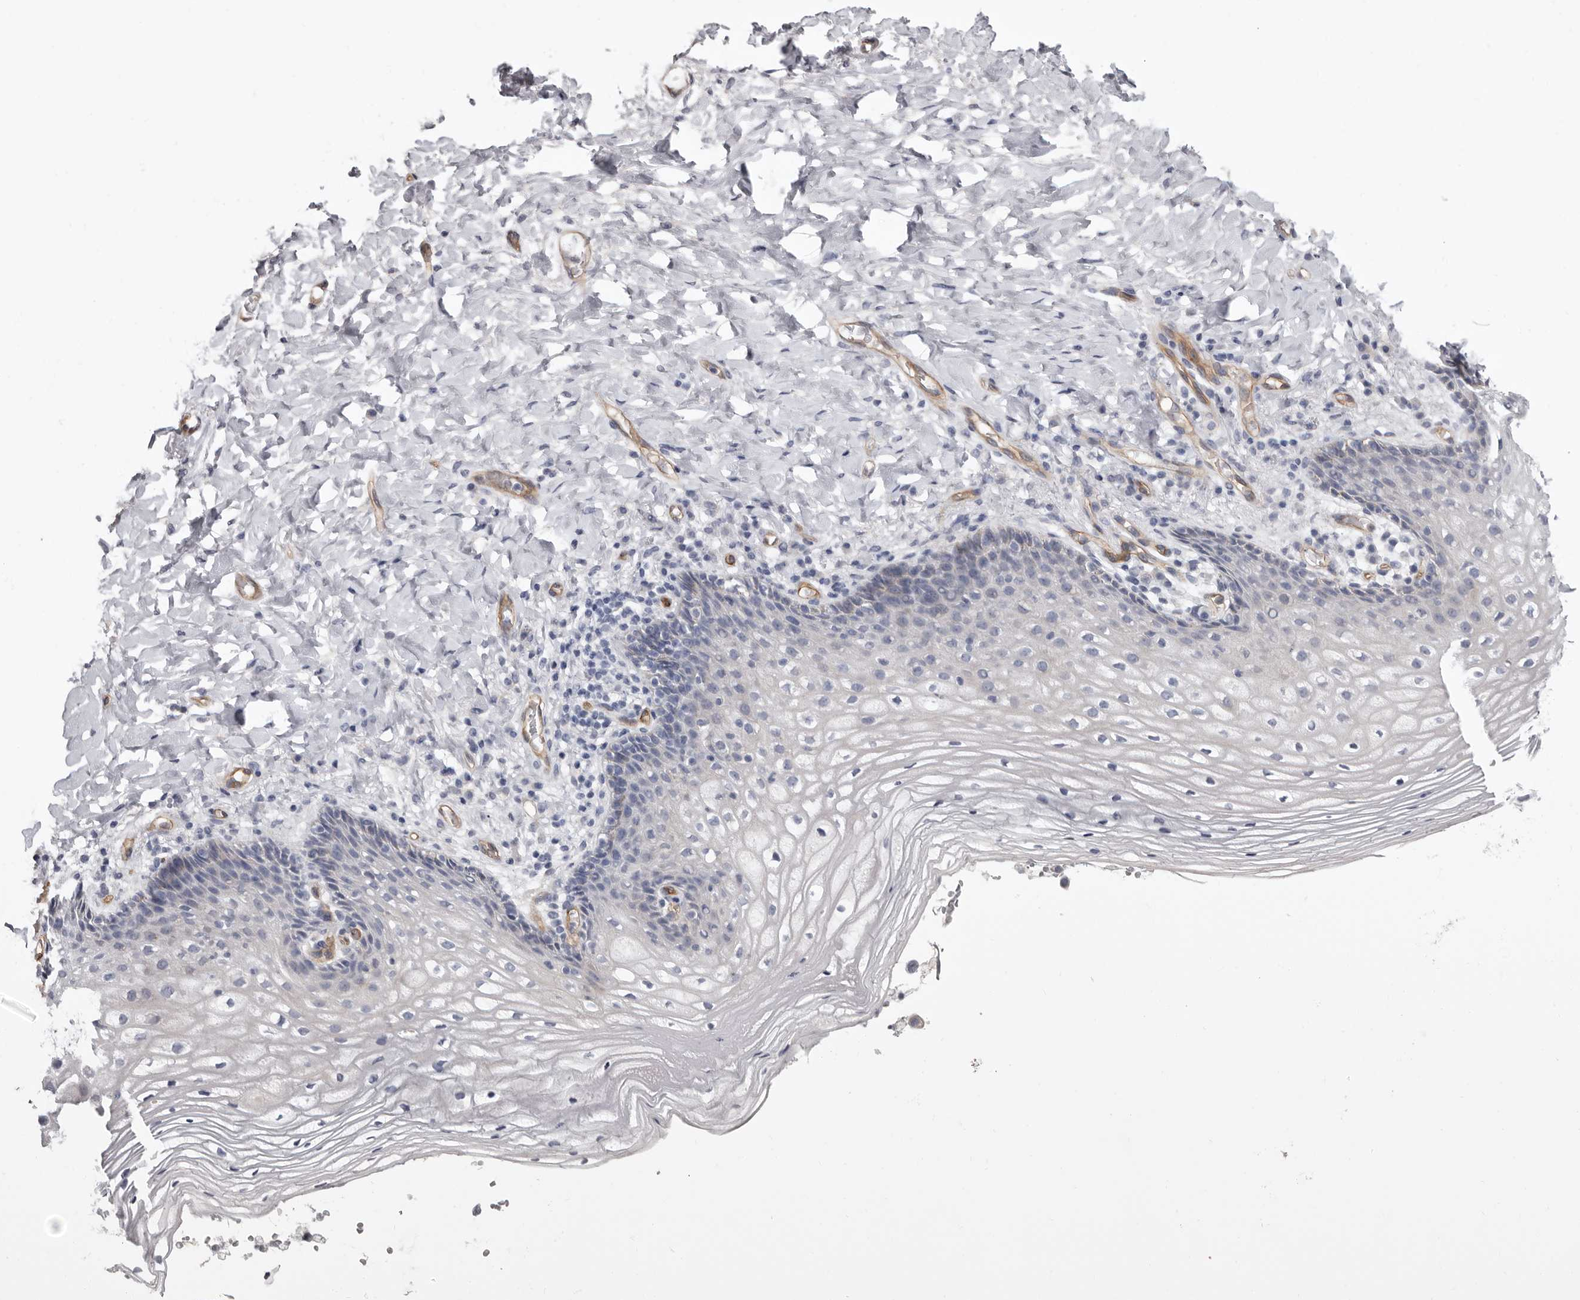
{"staining": {"intensity": "negative", "quantity": "none", "location": "none"}, "tissue": "vagina", "cell_type": "Squamous epithelial cells", "image_type": "normal", "snomed": [{"axis": "morphology", "description": "Normal tissue, NOS"}, {"axis": "topography", "description": "Vagina"}], "caption": "Protein analysis of unremarkable vagina demonstrates no significant staining in squamous epithelial cells.", "gene": "ADGRL4", "patient": {"sex": "female", "age": 60}}